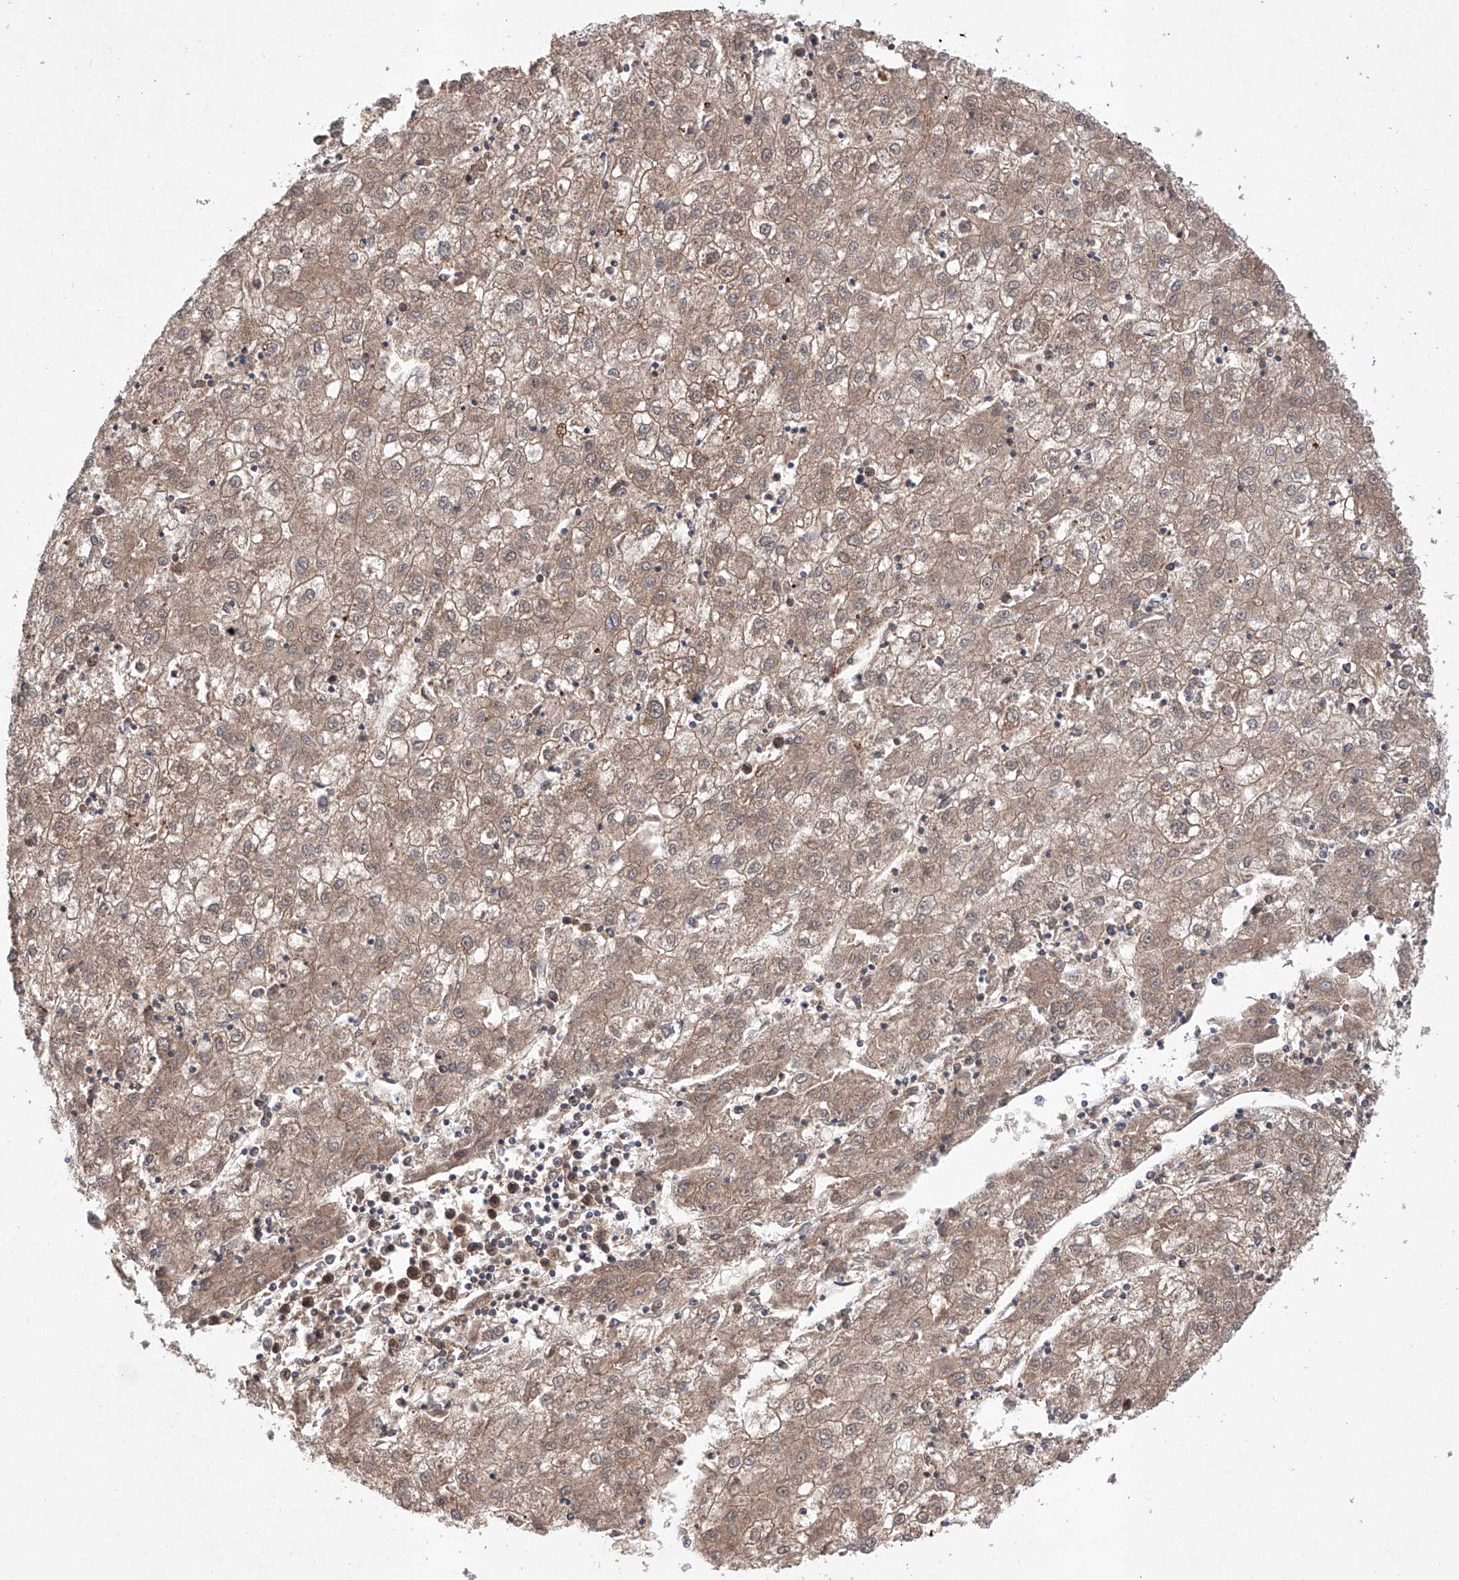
{"staining": {"intensity": "moderate", "quantity": ">75%", "location": "cytoplasmic/membranous"}, "tissue": "liver cancer", "cell_type": "Tumor cells", "image_type": "cancer", "snomed": [{"axis": "morphology", "description": "Carcinoma, Hepatocellular, NOS"}, {"axis": "topography", "description": "Liver"}], "caption": "Liver hepatocellular carcinoma was stained to show a protein in brown. There is medium levels of moderate cytoplasmic/membranous positivity in approximately >75% of tumor cells.", "gene": "TIMM23", "patient": {"sex": "male", "age": 72}}